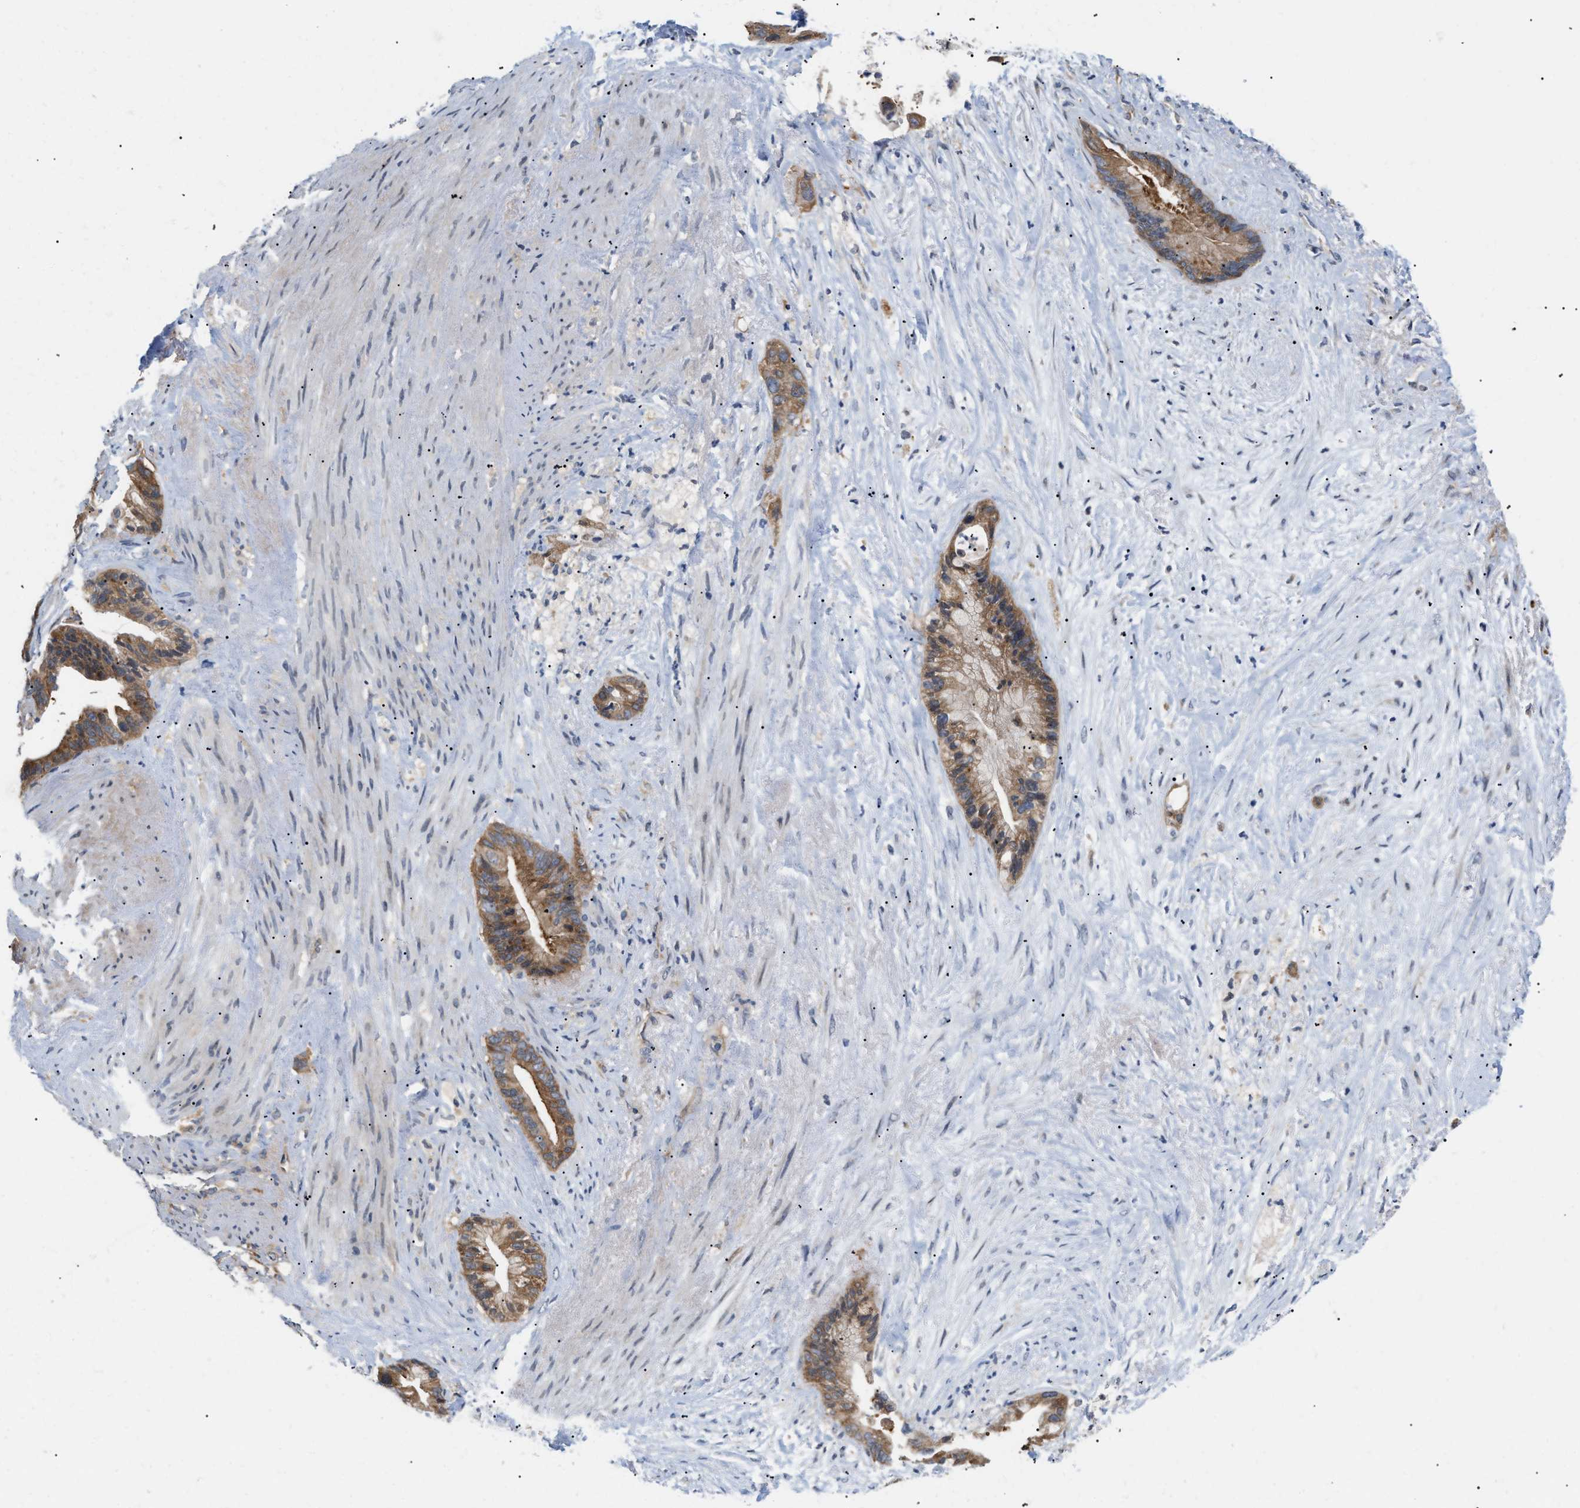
{"staining": {"intensity": "moderate", "quantity": ">75%", "location": "cytoplasmic/membranous"}, "tissue": "liver cancer", "cell_type": "Tumor cells", "image_type": "cancer", "snomed": [{"axis": "morphology", "description": "Cholangiocarcinoma"}, {"axis": "topography", "description": "Liver"}], "caption": "Liver cancer (cholangiocarcinoma) stained with a brown dye demonstrates moderate cytoplasmic/membranous positive expression in approximately >75% of tumor cells.", "gene": "CSNK1A1", "patient": {"sex": "female", "age": 55}}